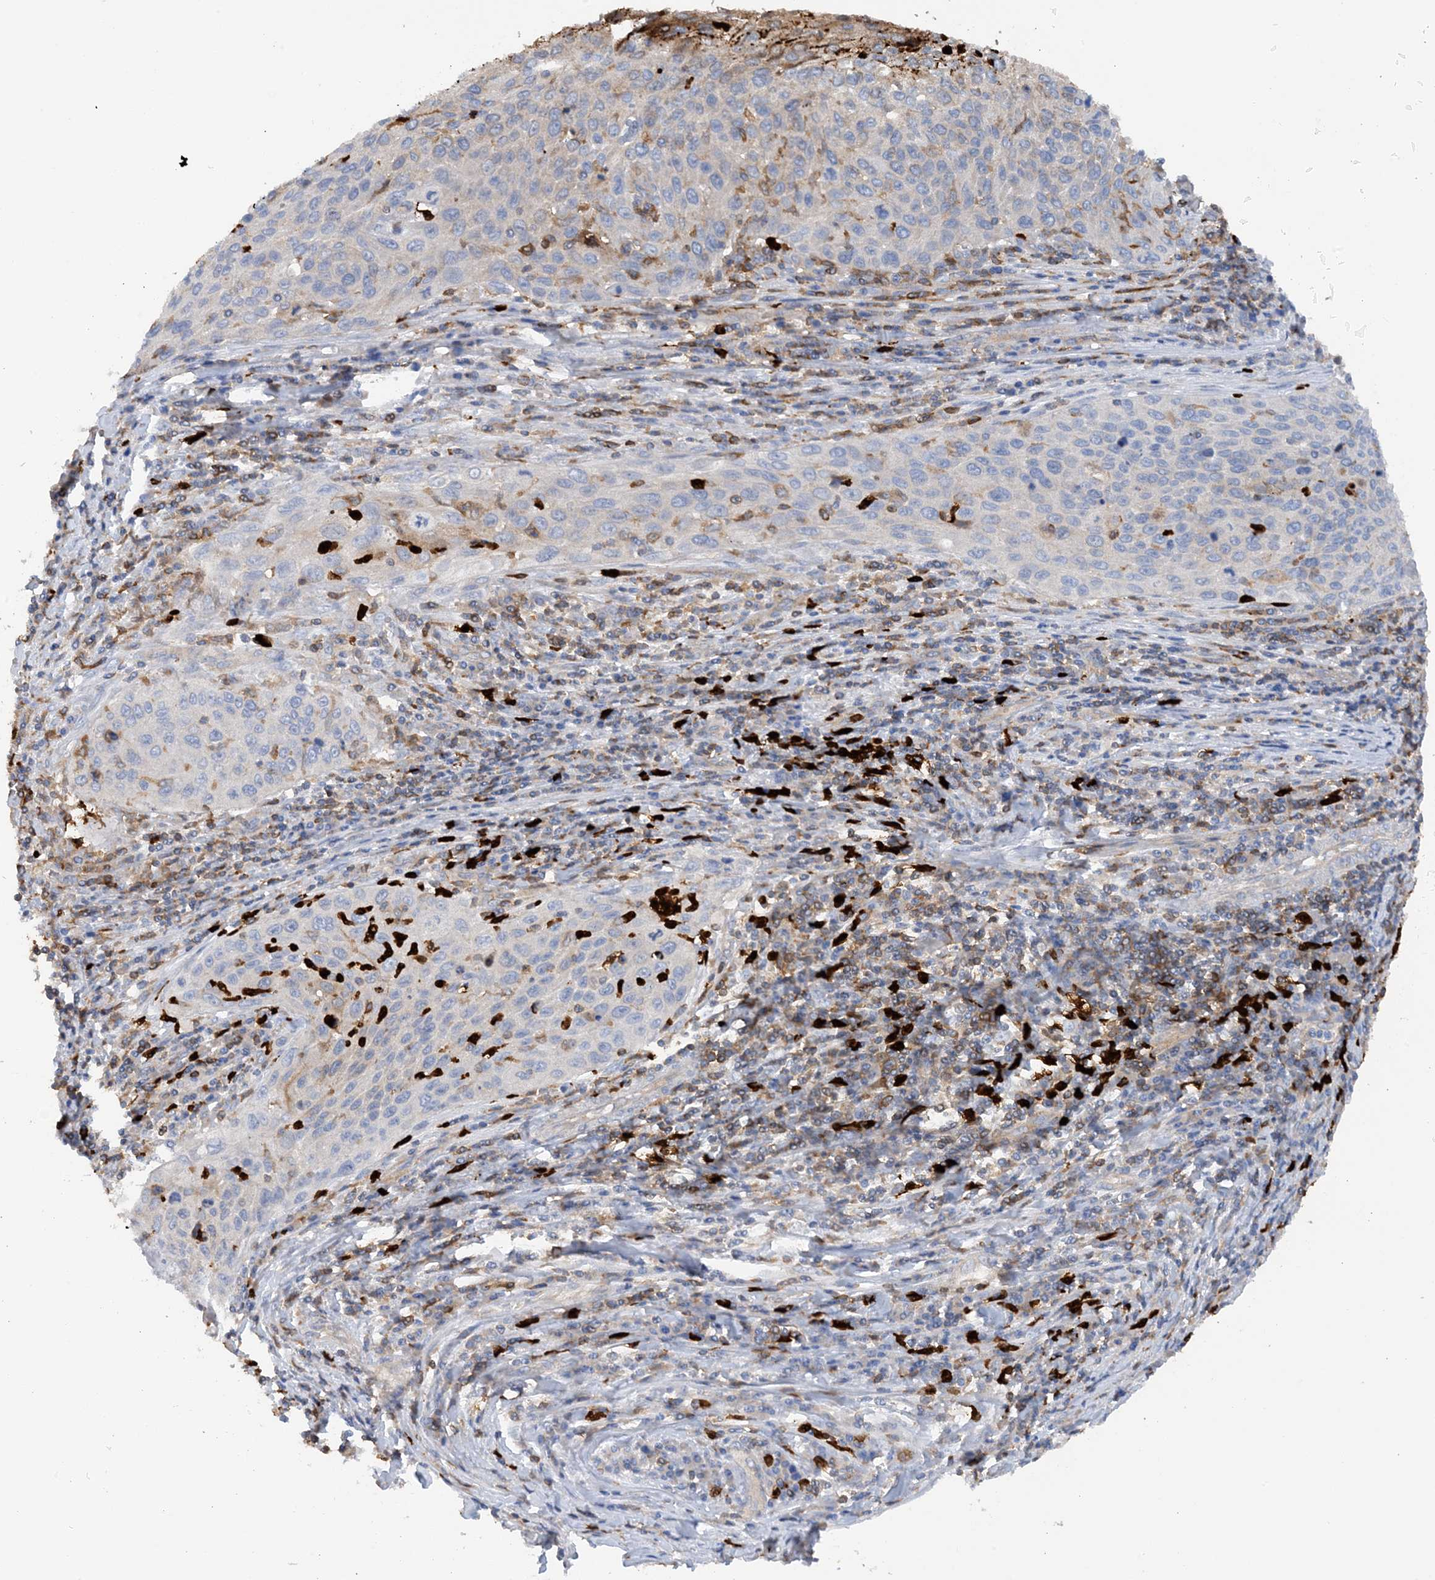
{"staining": {"intensity": "negative", "quantity": "none", "location": "none"}, "tissue": "cervical cancer", "cell_type": "Tumor cells", "image_type": "cancer", "snomed": [{"axis": "morphology", "description": "Squamous cell carcinoma, NOS"}, {"axis": "topography", "description": "Cervix"}], "caption": "Immunohistochemistry (IHC) photomicrograph of neoplastic tissue: squamous cell carcinoma (cervical) stained with DAB exhibits no significant protein staining in tumor cells.", "gene": "PHACTR2", "patient": {"sex": "female", "age": 32}}